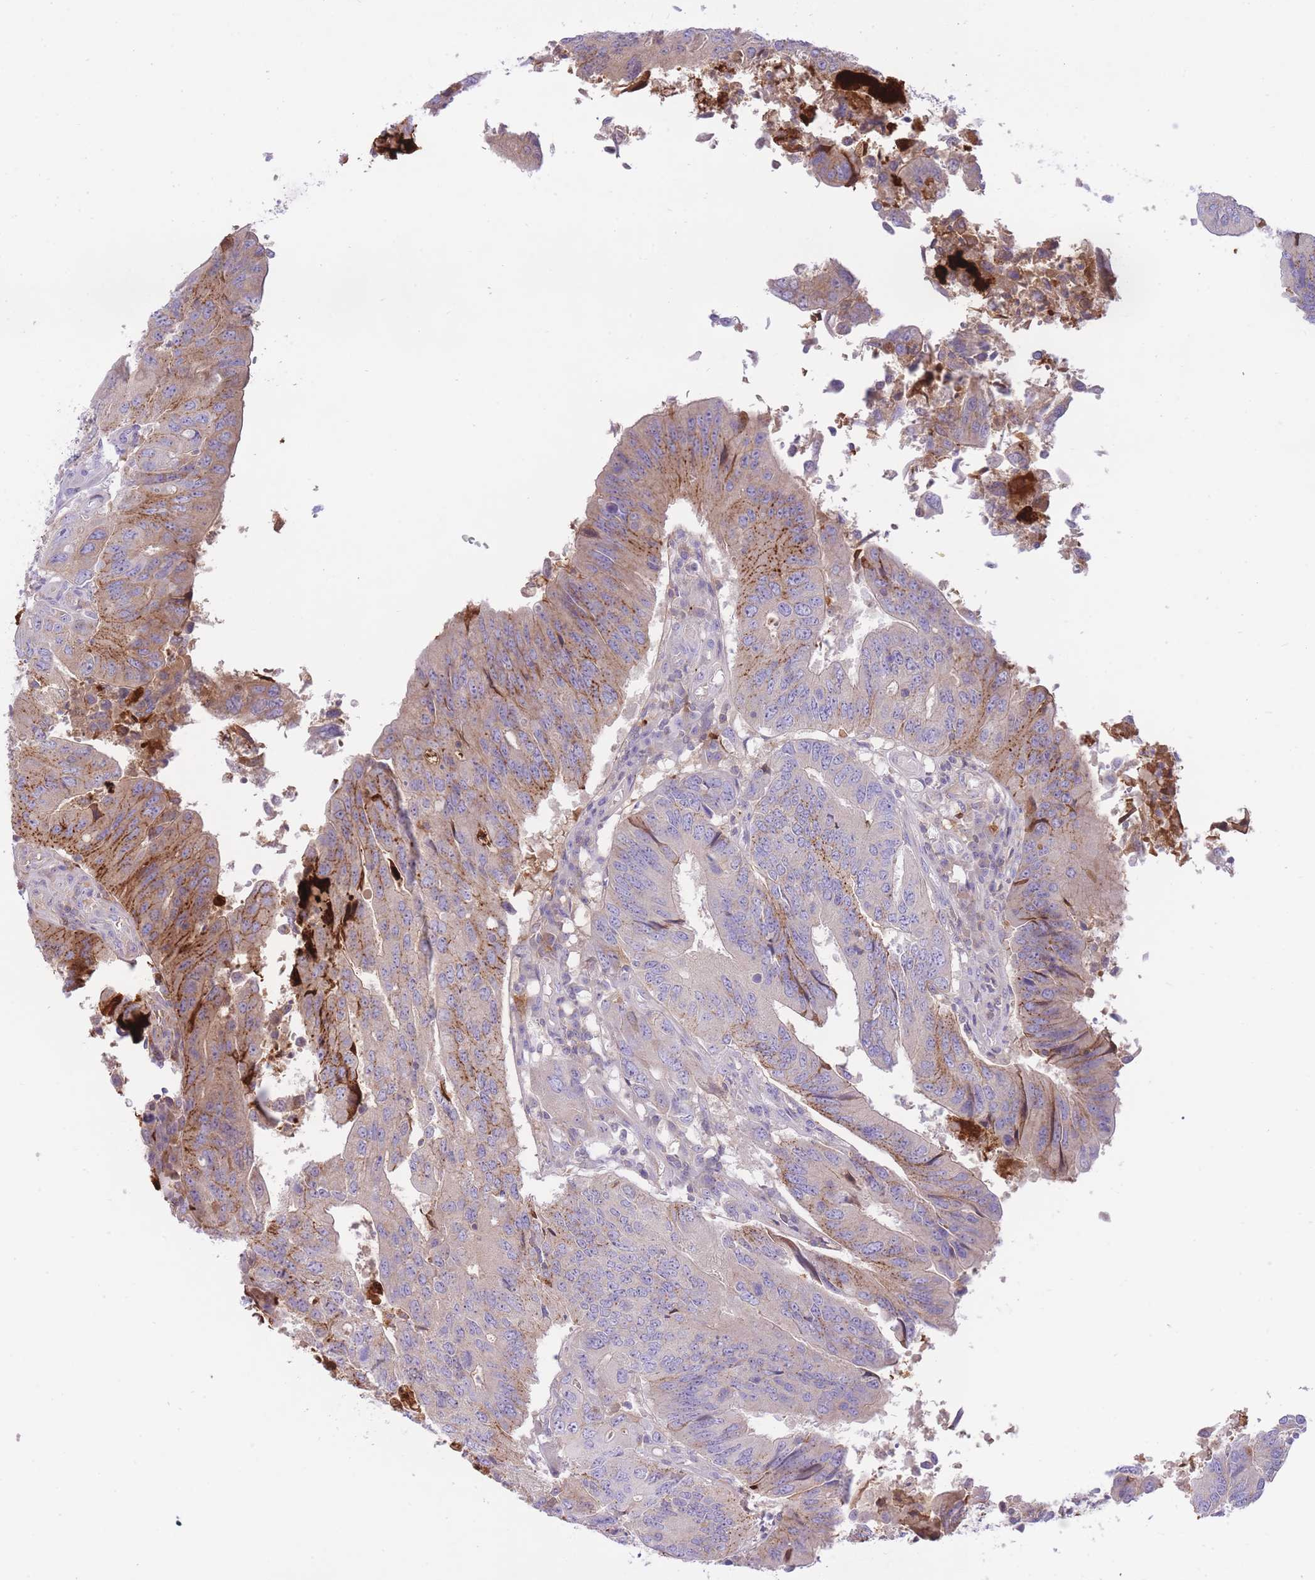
{"staining": {"intensity": "moderate", "quantity": "25%-75%", "location": "cytoplasmic/membranous"}, "tissue": "colorectal cancer", "cell_type": "Tumor cells", "image_type": "cancer", "snomed": [{"axis": "morphology", "description": "Adenocarcinoma, NOS"}, {"axis": "topography", "description": "Colon"}], "caption": "IHC photomicrograph of human colorectal adenocarcinoma stained for a protein (brown), which exhibits medium levels of moderate cytoplasmic/membranous positivity in approximately 25%-75% of tumor cells.", "gene": "HRG", "patient": {"sex": "female", "age": 67}}